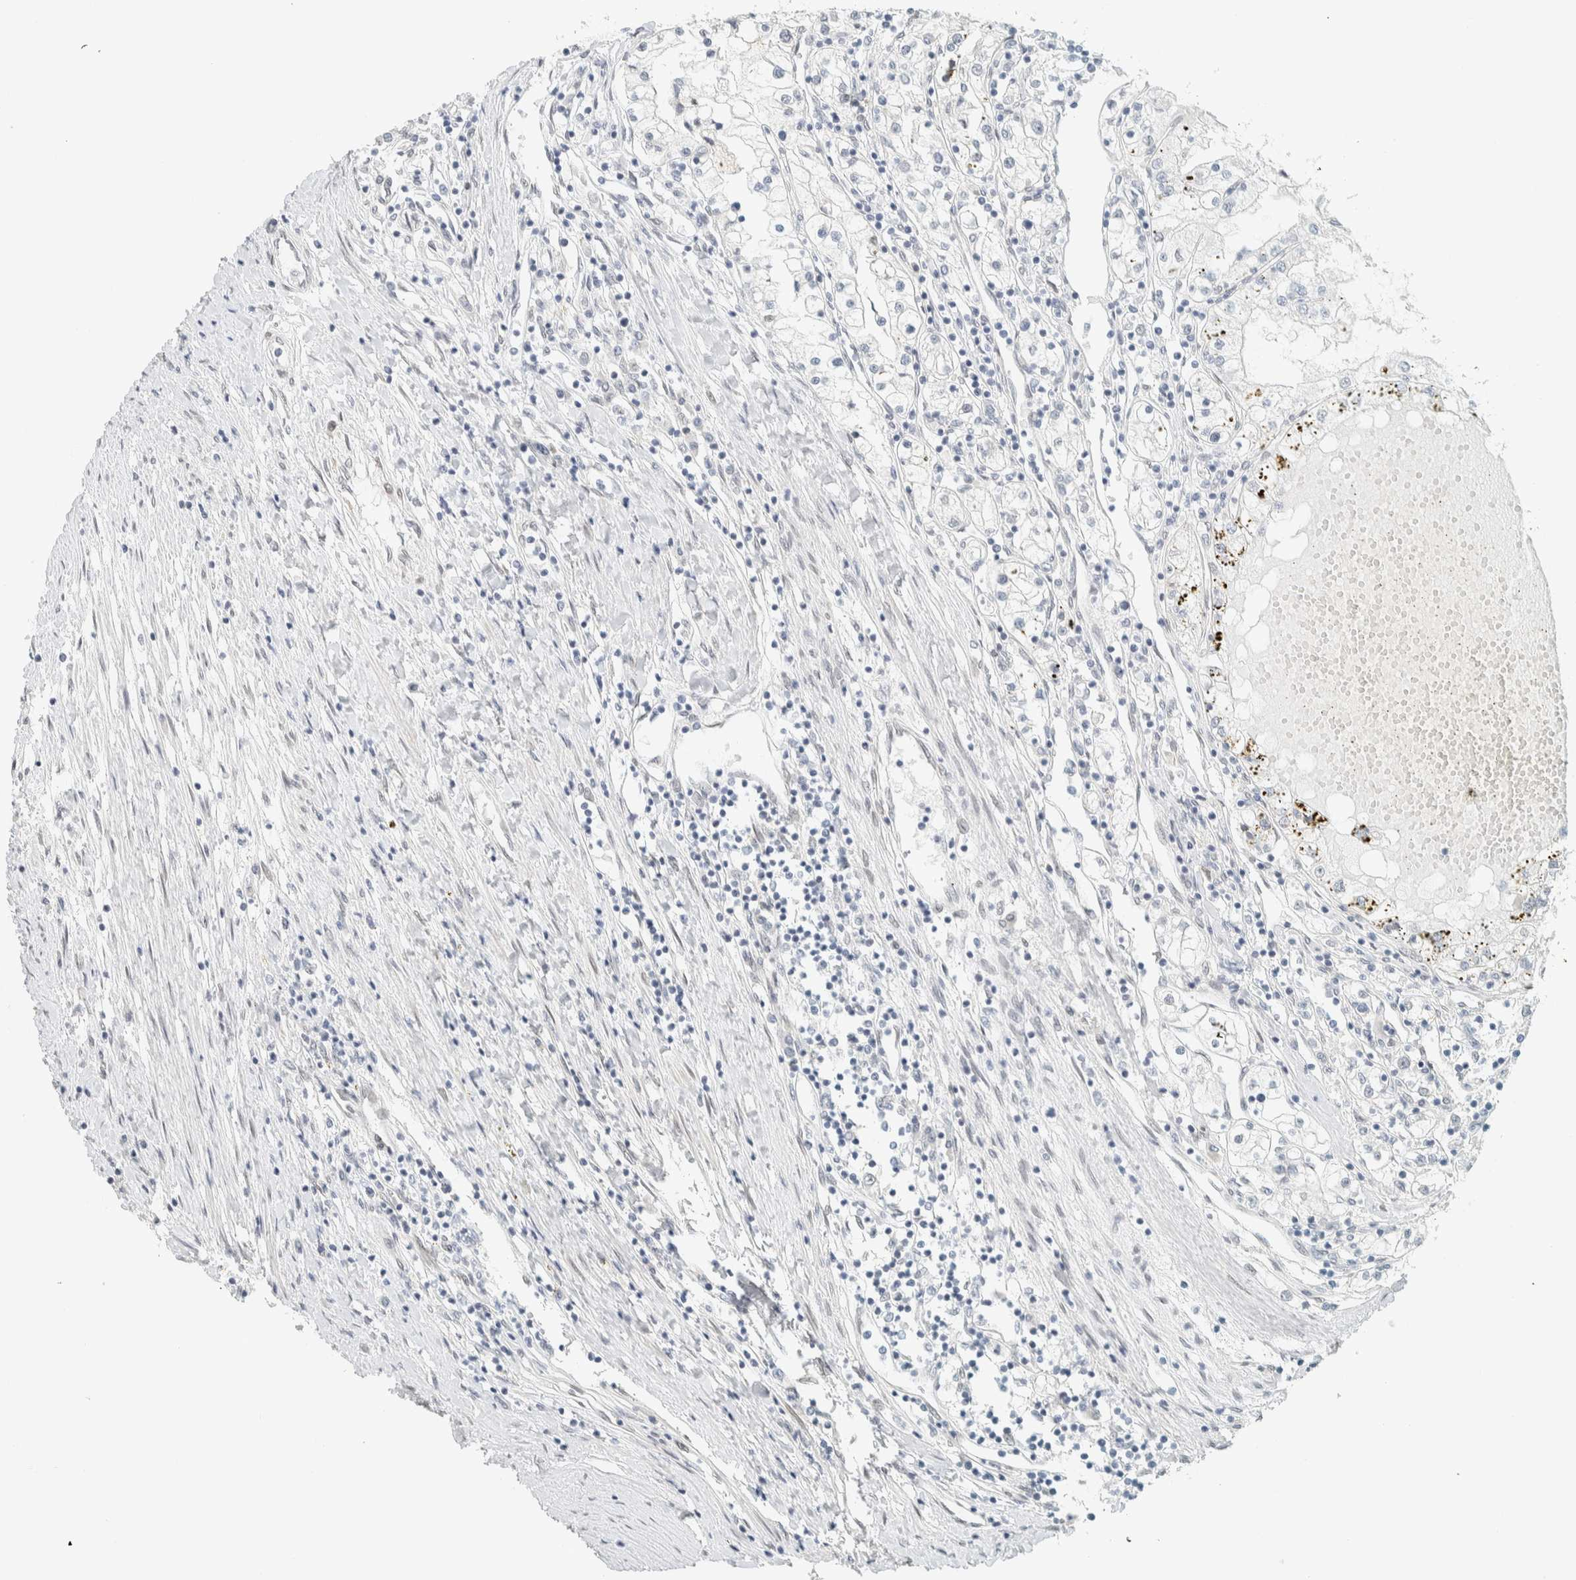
{"staining": {"intensity": "negative", "quantity": "none", "location": "none"}, "tissue": "renal cancer", "cell_type": "Tumor cells", "image_type": "cancer", "snomed": [{"axis": "morphology", "description": "Adenocarcinoma, NOS"}, {"axis": "topography", "description": "Kidney"}], "caption": "The IHC photomicrograph has no significant expression in tumor cells of renal adenocarcinoma tissue.", "gene": "C1QTNF12", "patient": {"sex": "male", "age": 68}}